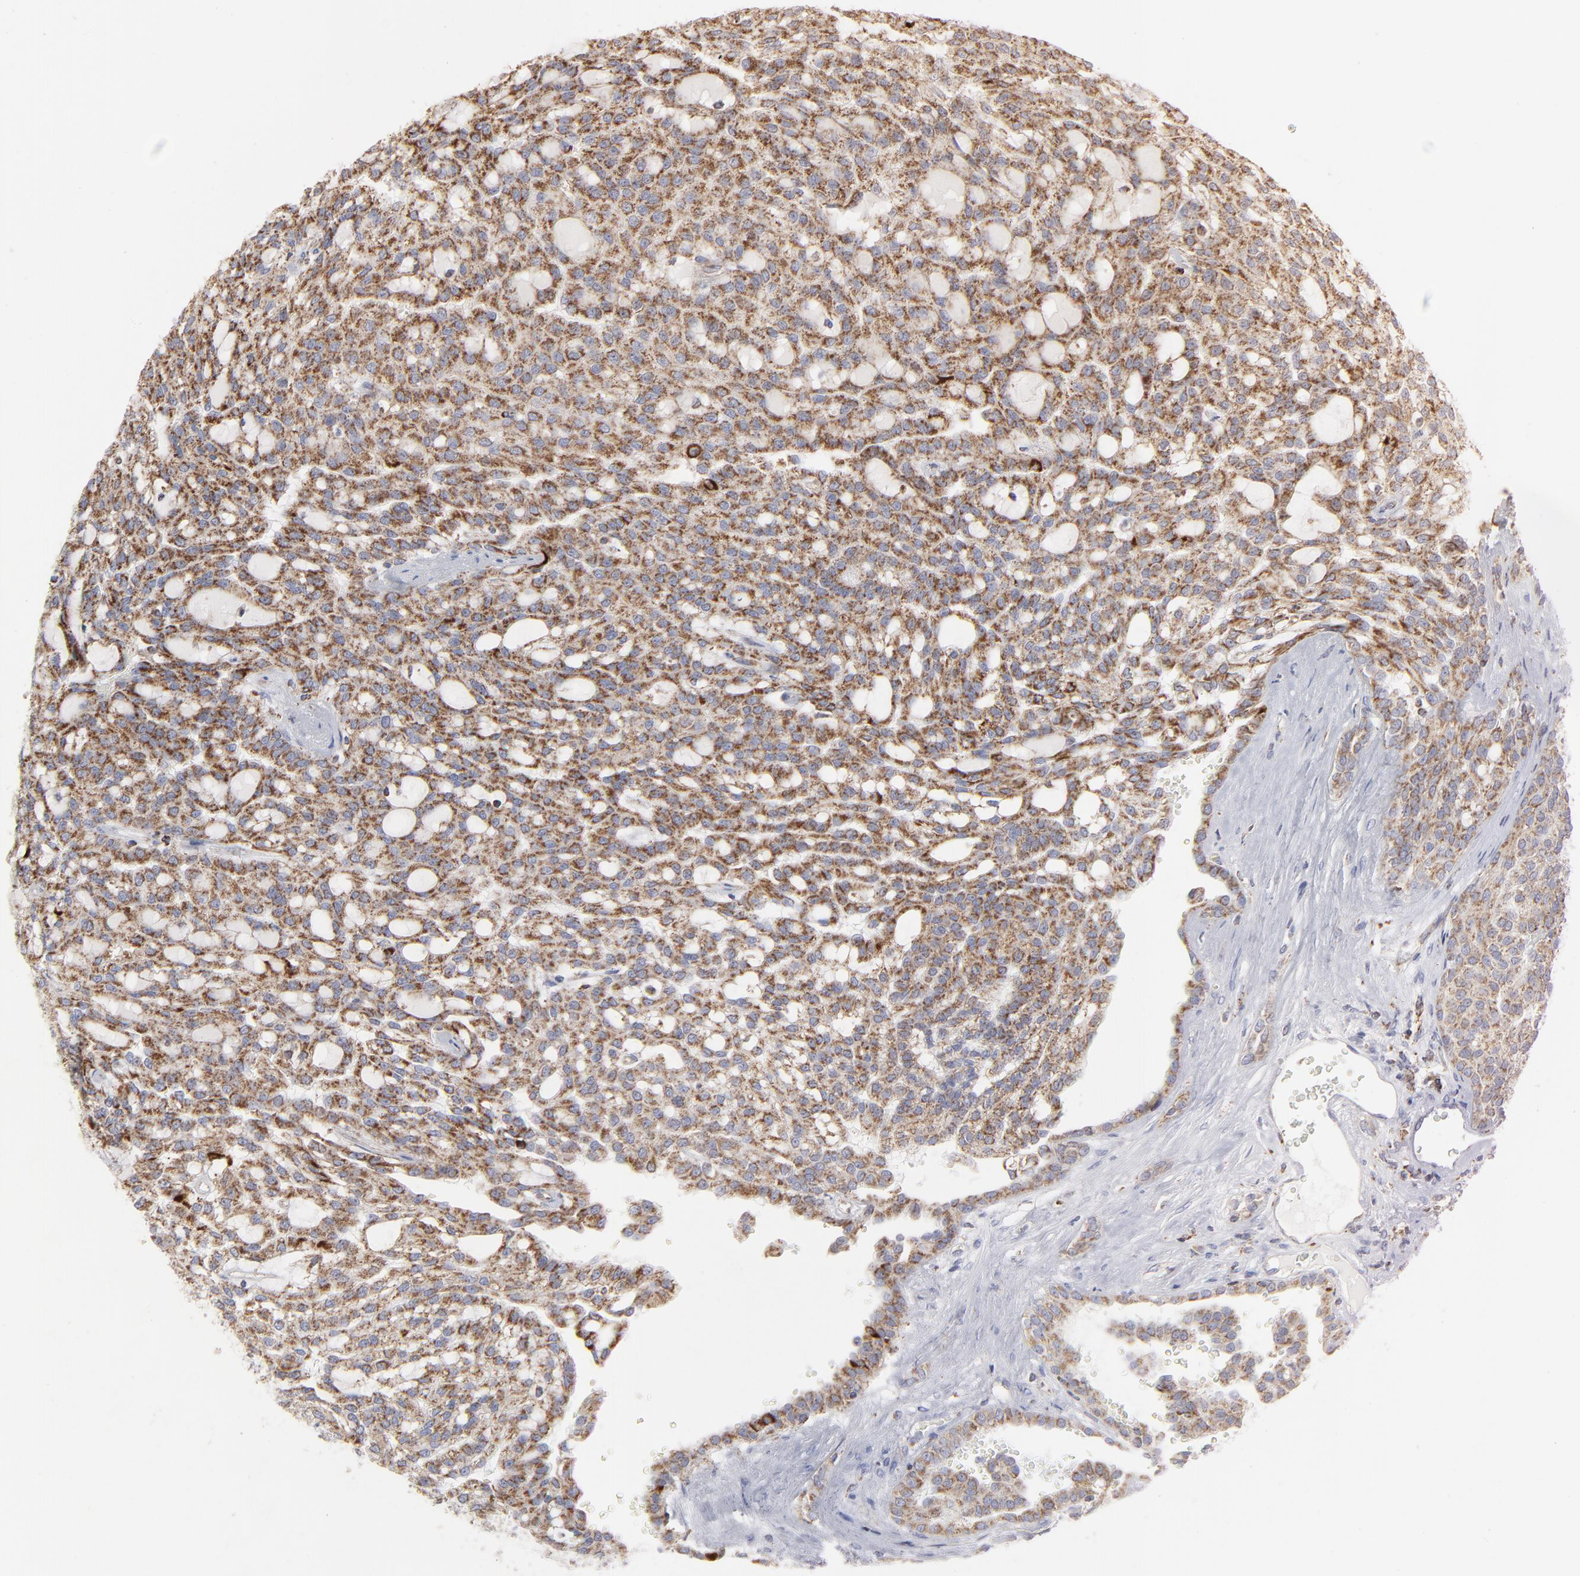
{"staining": {"intensity": "strong", "quantity": ">75%", "location": "cytoplasmic/membranous"}, "tissue": "renal cancer", "cell_type": "Tumor cells", "image_type": "cancer", "snomed": [{"axis": "morphology", "description": "Adenocarcinoma, NOS"}, {"axis": "topography", "description": "Kidney"}], "caption": "Adenocarcinoma (renal) was stained to show a protein in brown. There is high levels of strong cytoplasmic/membranous staining in approximately >75% of tumor cells. The protein is shown in brown color, while the nuclei are stained blue.", "gene": "ASB3", "patient": {"sex": "male", "age": 63}}